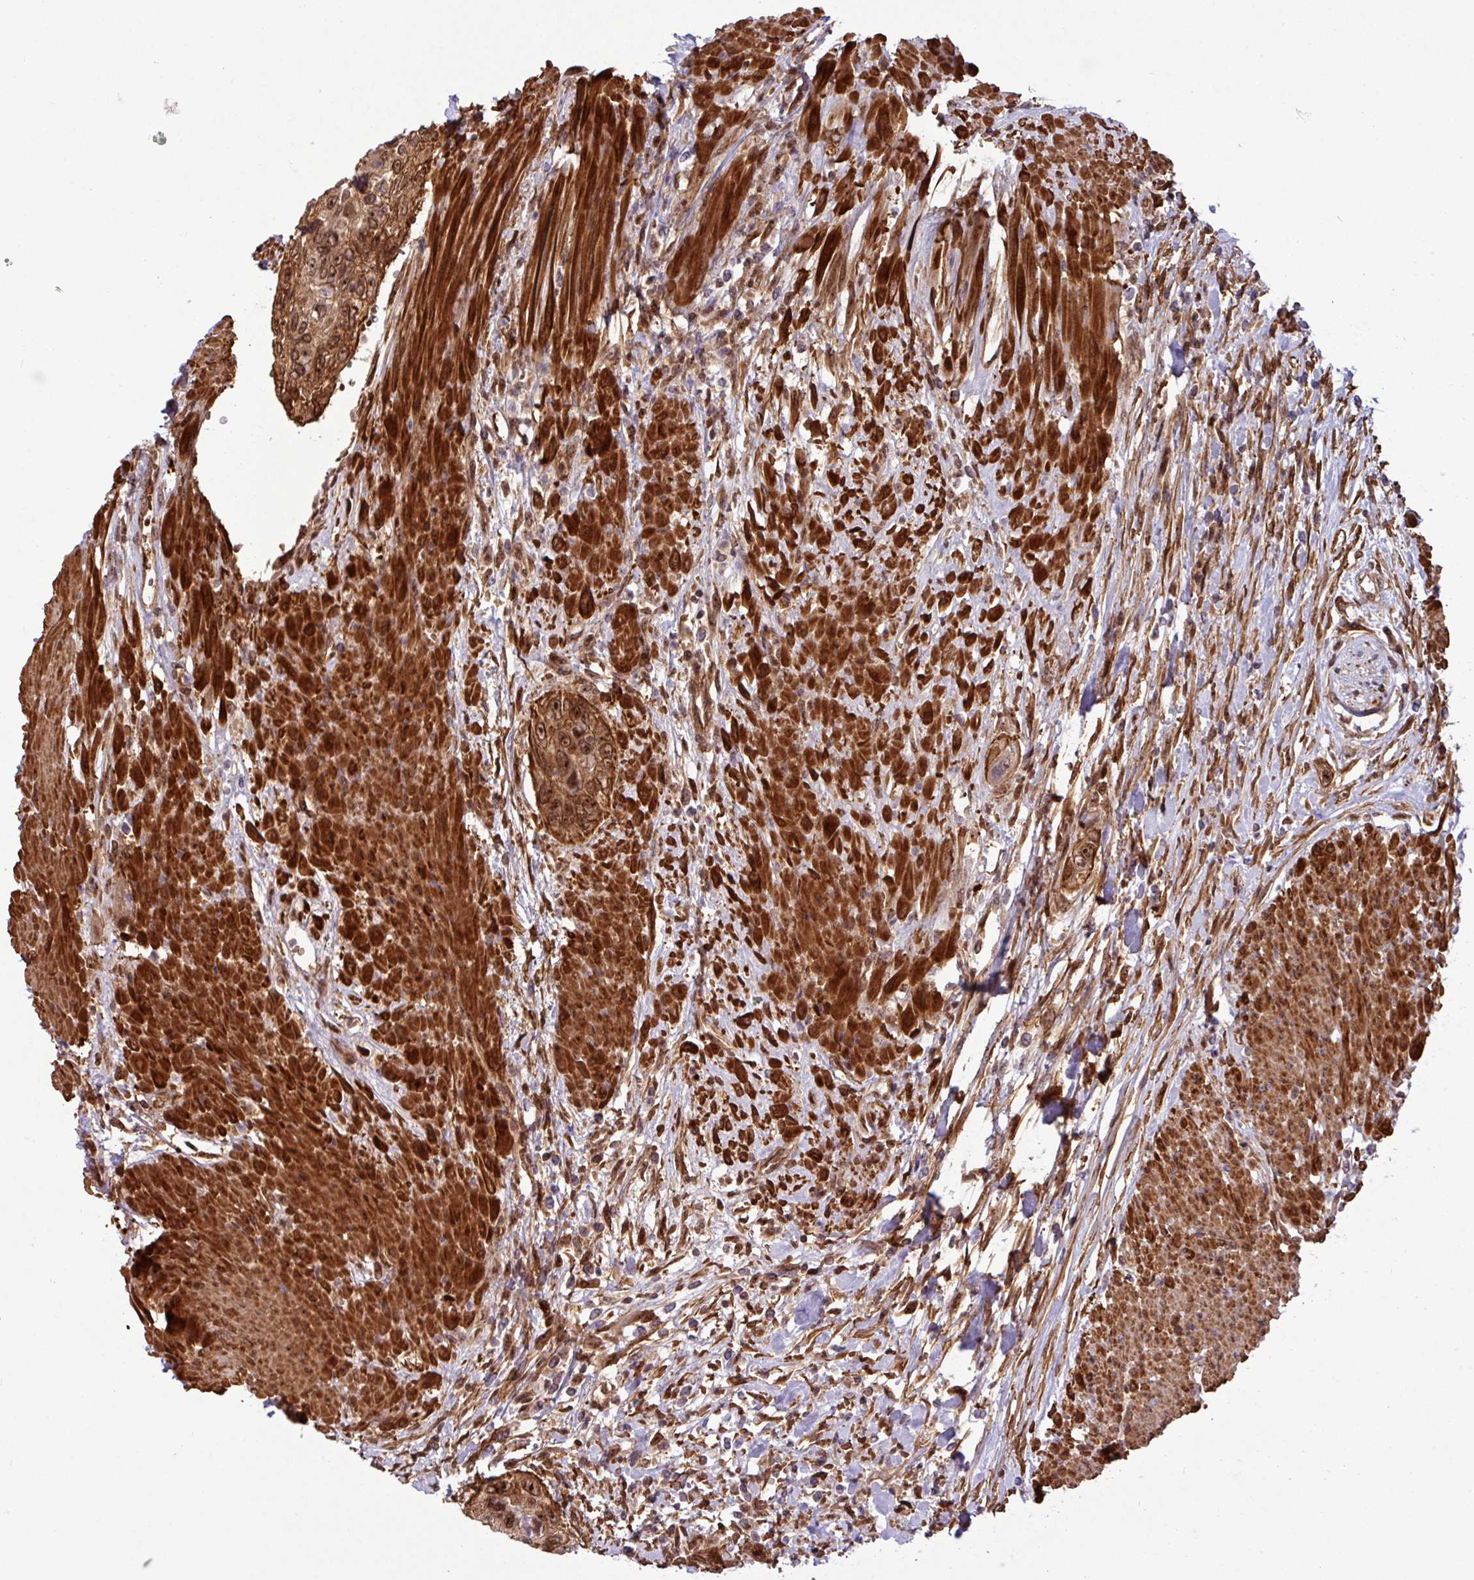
{"staining": {"intensity": "moderate", "quantity": ">75%", "location": "cytoplasmic/membranous,nuclear"}, "tissue": "urothelial cancer", "cell_type": "Tumor cells", "image_type": "cancer", "snomed": [{"axis": "morphology", "description": "Urothelial carcinoma, High grade"}, {"axis": "topography", "description": "Urinary bladder"}], "caption": "Human urothelial cancer stained with a brown dye reveals moderate cytoplasmic/membranous and nuclear positive expression in approximately >75% of tumor cells.", "gene": "C7orf50", "patient": {"sex": "female", "age": 60}}